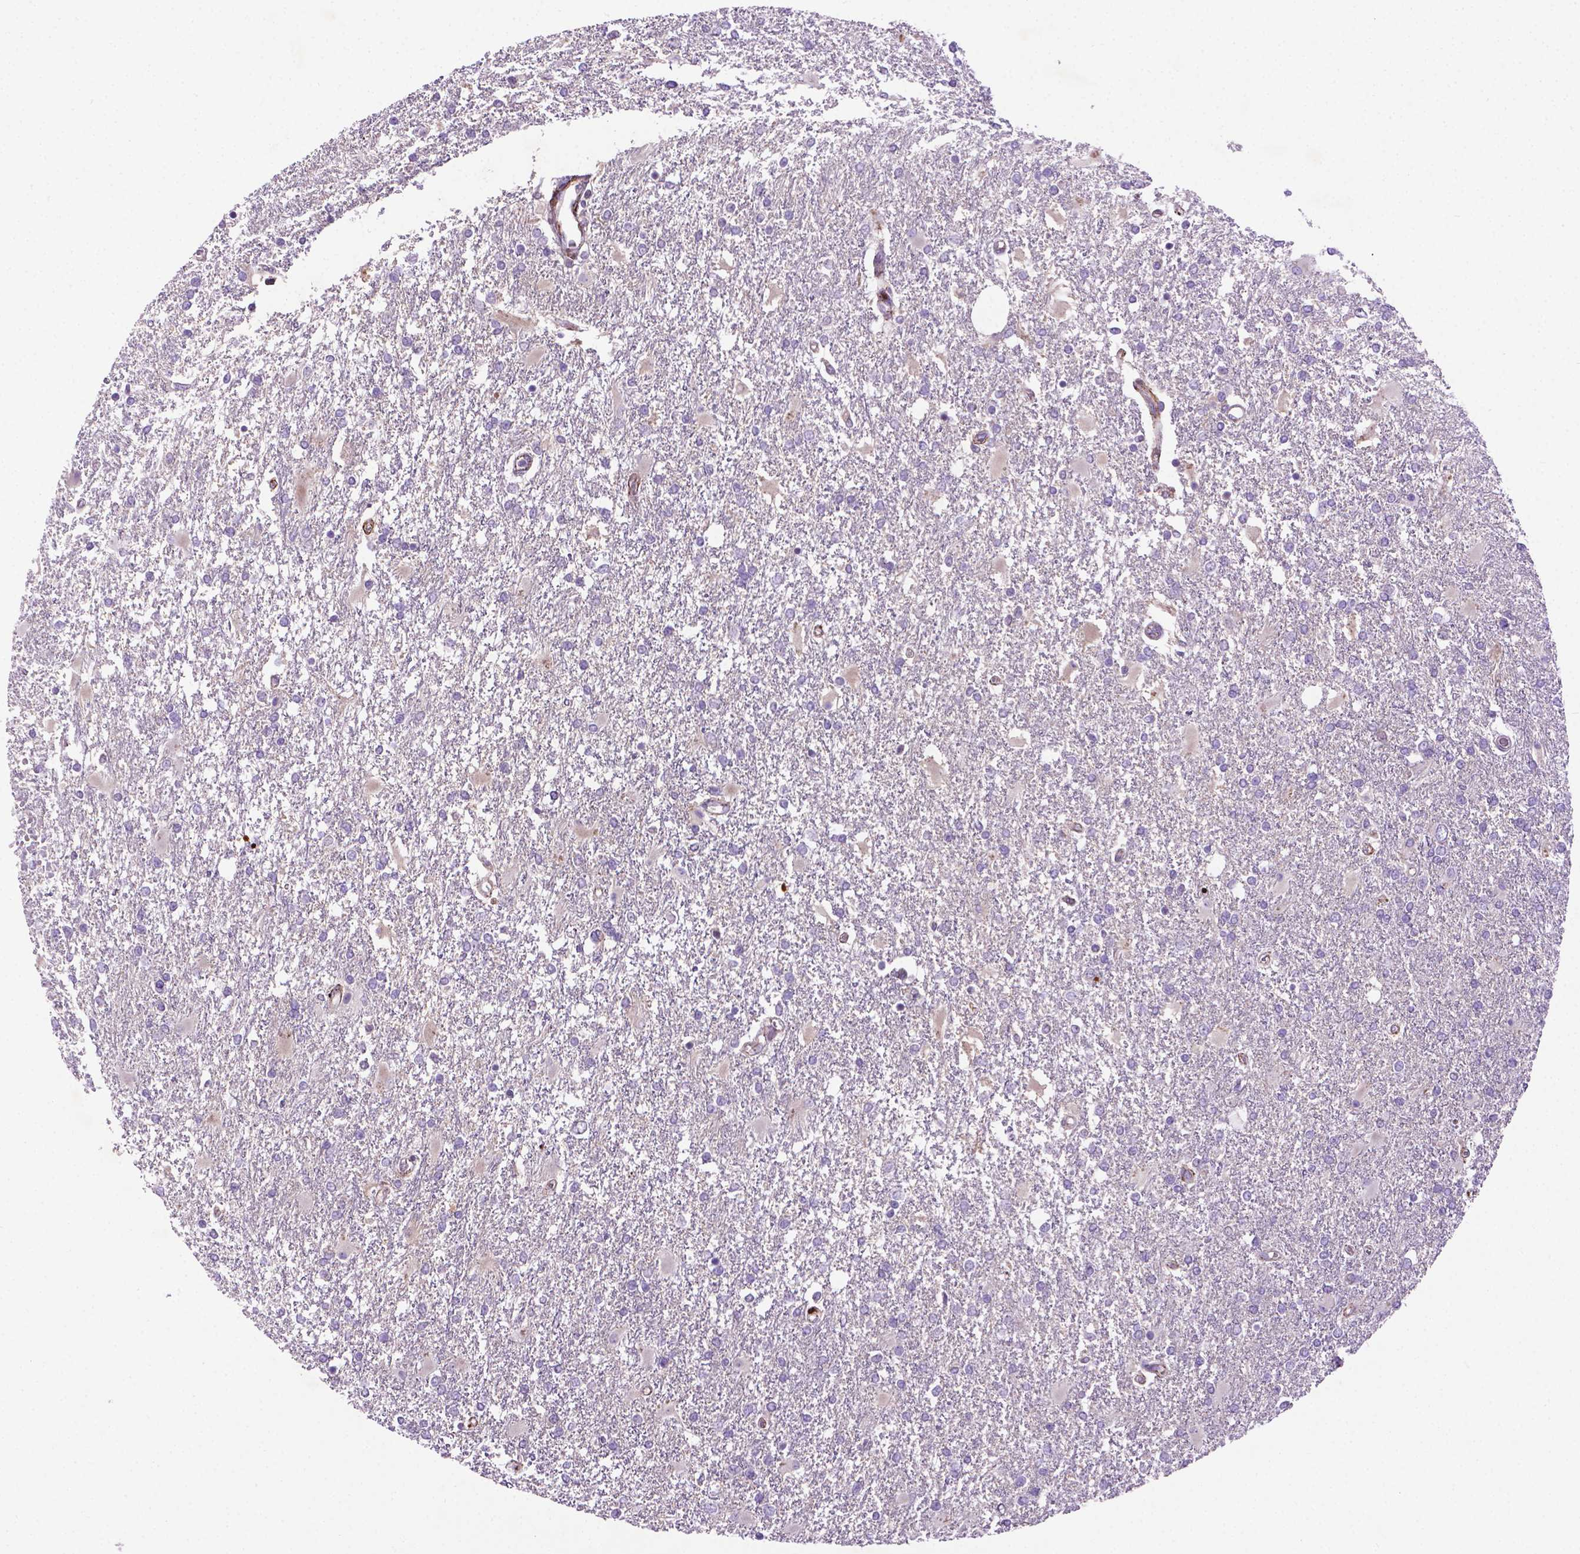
{"staining": {"intensity": "negative", "quantity": "none", "location": "none"}, "tissue": "glioma", "cell_type": "Tumor cells", "image_type": "cancer", "snomed": [{"axis": "morphology", "description": "Glioma, malignant, High grade"}, {"axis": "topography", "description": "Cerebral cortex"}], "caption": "This micrograph is of malignant glioma (high-grade) stained with immunohistochemistry (IHC) to label a protein in brown with the nuclei are counter-stained blue. There is no positivity in tumor cells.", "gene": "CCER2", "patient": {"sex": "male", "age": 79}}